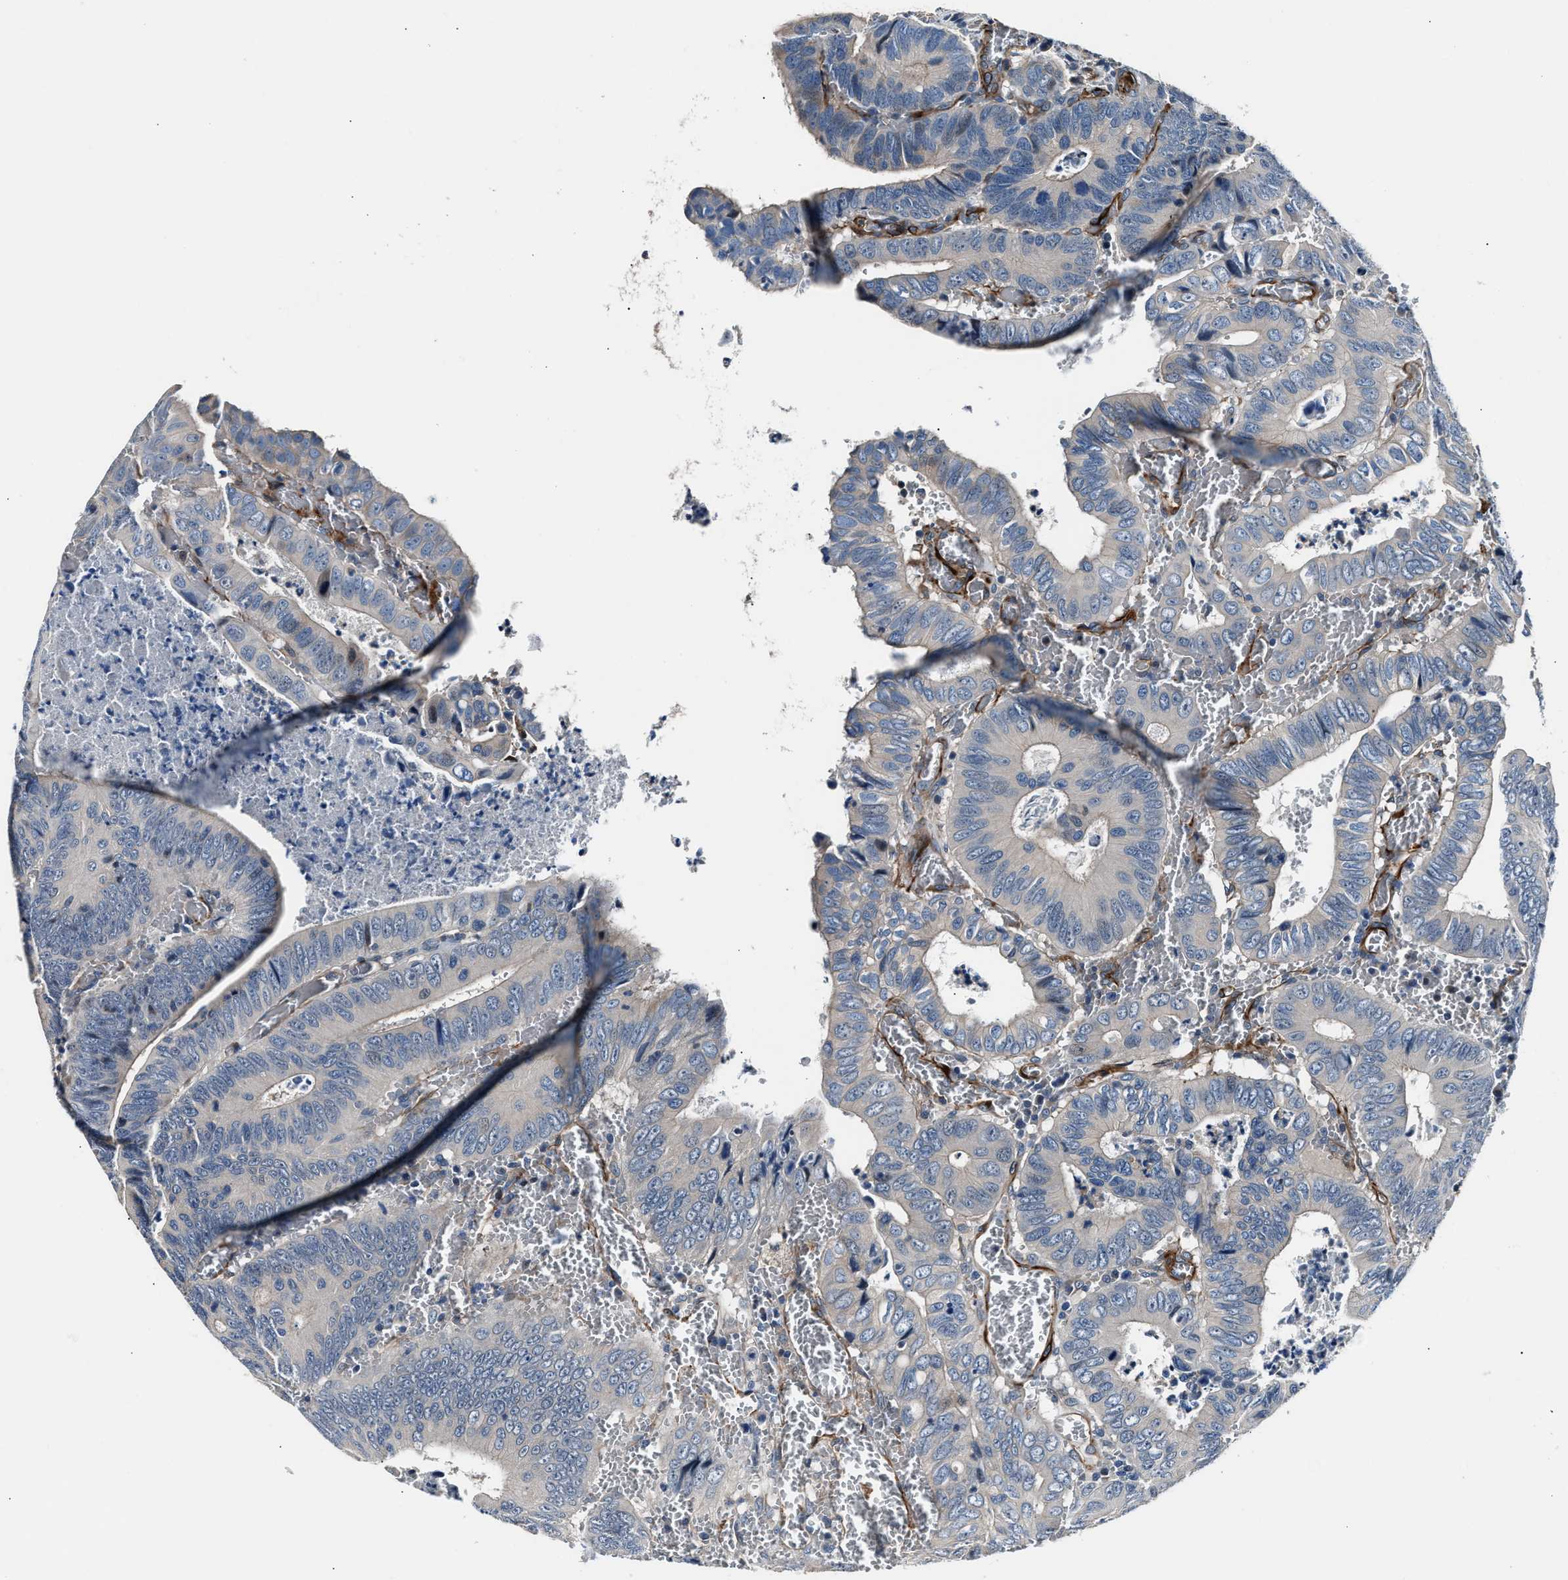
{"staining": {"intensity": "negative", "quantity": "none", "location": "none"}, "tissue": "colorectal cancer", "cell_type": "Tumor cells", "image_type": "cancer", "snomed": [{"axis": "morphology", "description": "Inflammation, NOS"}, {"axis": "morphology", "description": "Adenocarcinoma, NOS"}, {"axis": "topography", "description": "Colon"}], "caption": "High magnification brightfield microscopy of colorectal adenocarcinoma stained with DAB (3,3'-diaminobenzidine) (brown) and counterstained with hematoxylin (blue): tumor cells show no significant staining.", "gene": "MPDZ", "patient": {"sex": "male", "age": 72}}